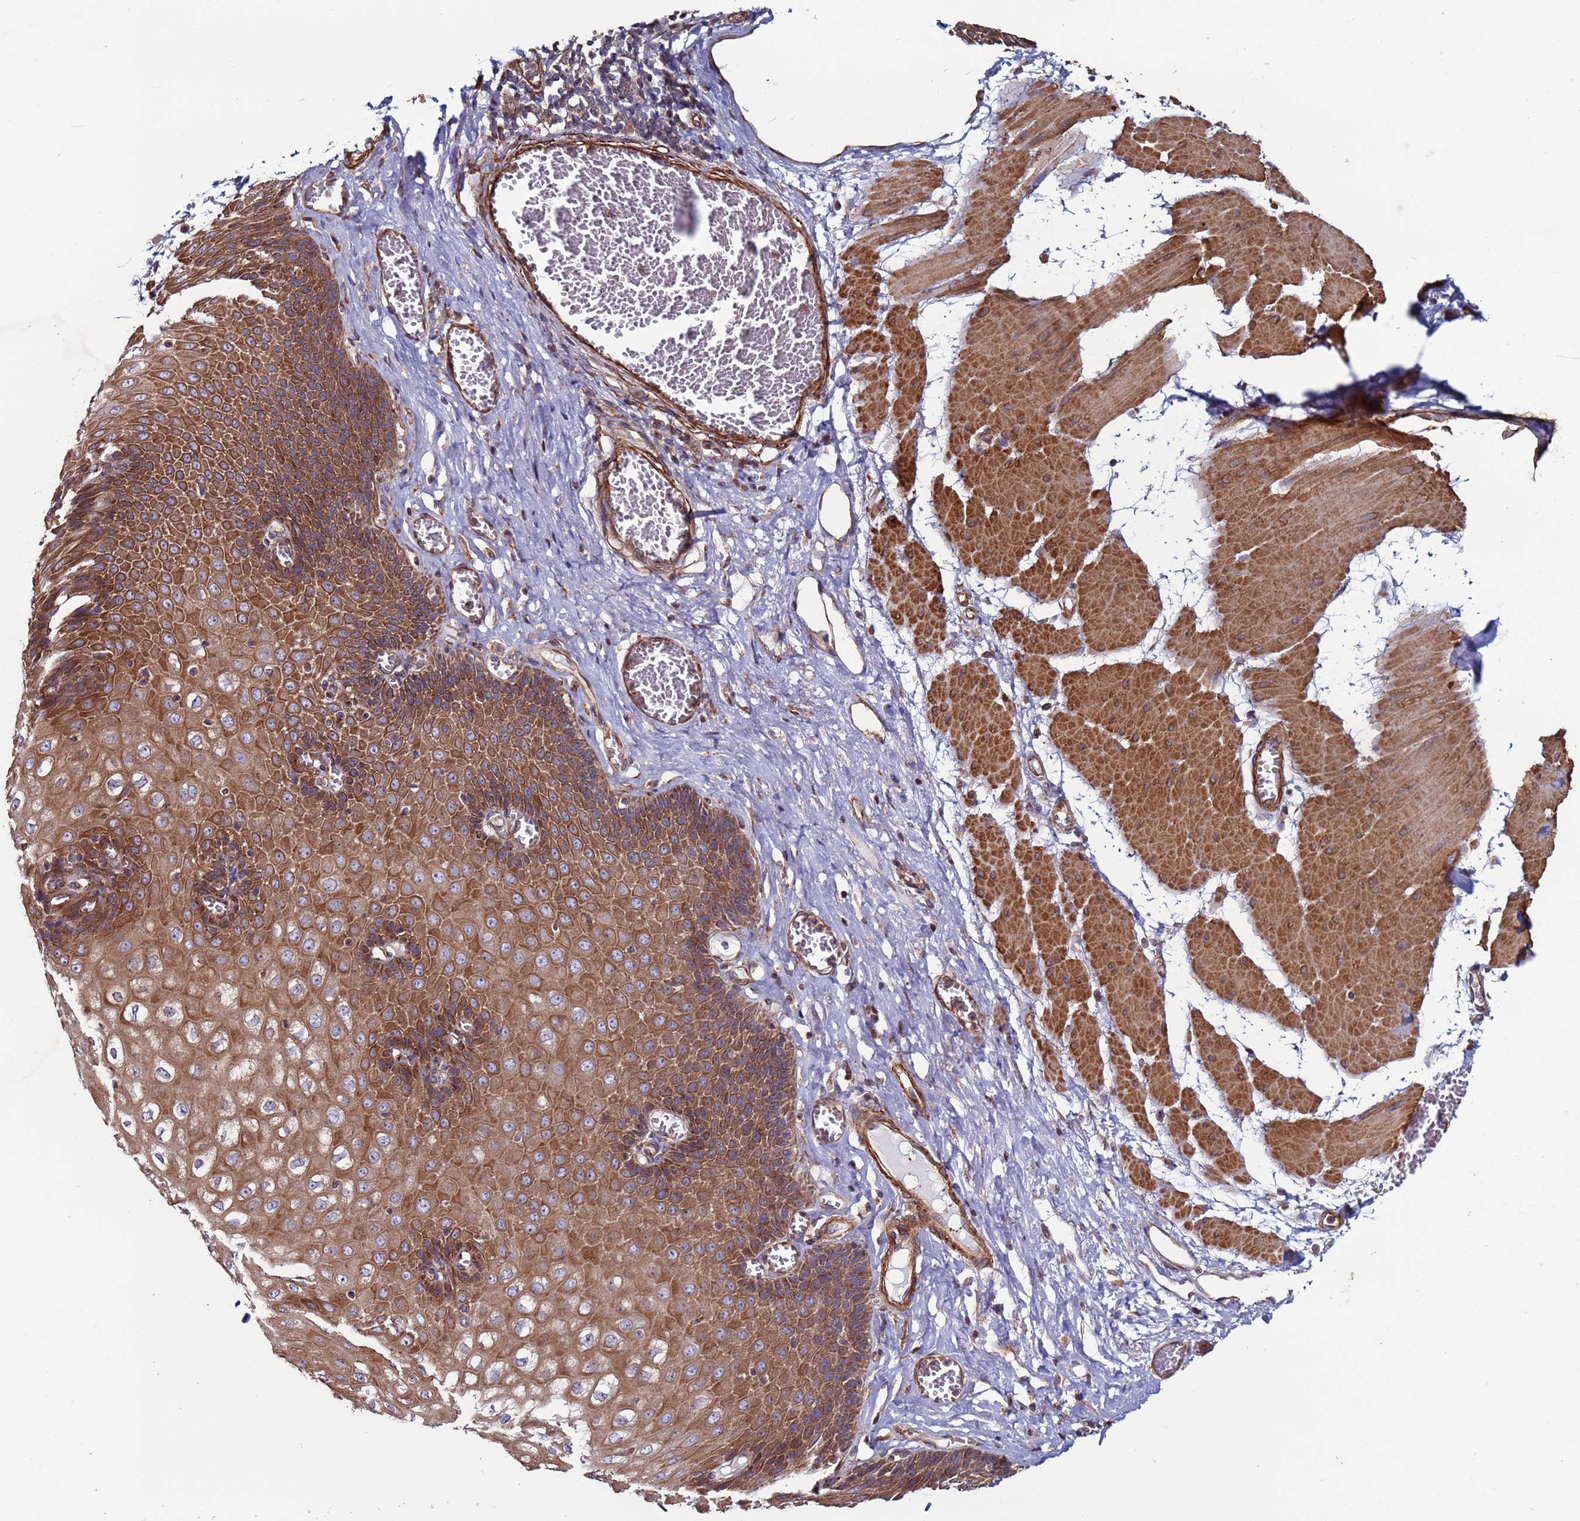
{"staining": {"intensity": "strong", "quantity": ">75%", "location": "cytoplasmic/membranous"}, "tissue": "esophagus", "cell_type": "Squamous epithelial cells", "image_type": "normal", "snomed": [{"axis": "morphology", "description": "Normal tissue, NOS"}, {"axis": "topography", "description": "Esophagus"}], "caption": "An immunohistochemistry (IHC) photomicrograph of benign tissue is shown. Protein staining in brown highlights strong cytoplasmic/membranous positivity in esophagus within squamous epithelial cells.", "gene": "ZBTB39", "patient": {"sex": "male", "age": 60}}